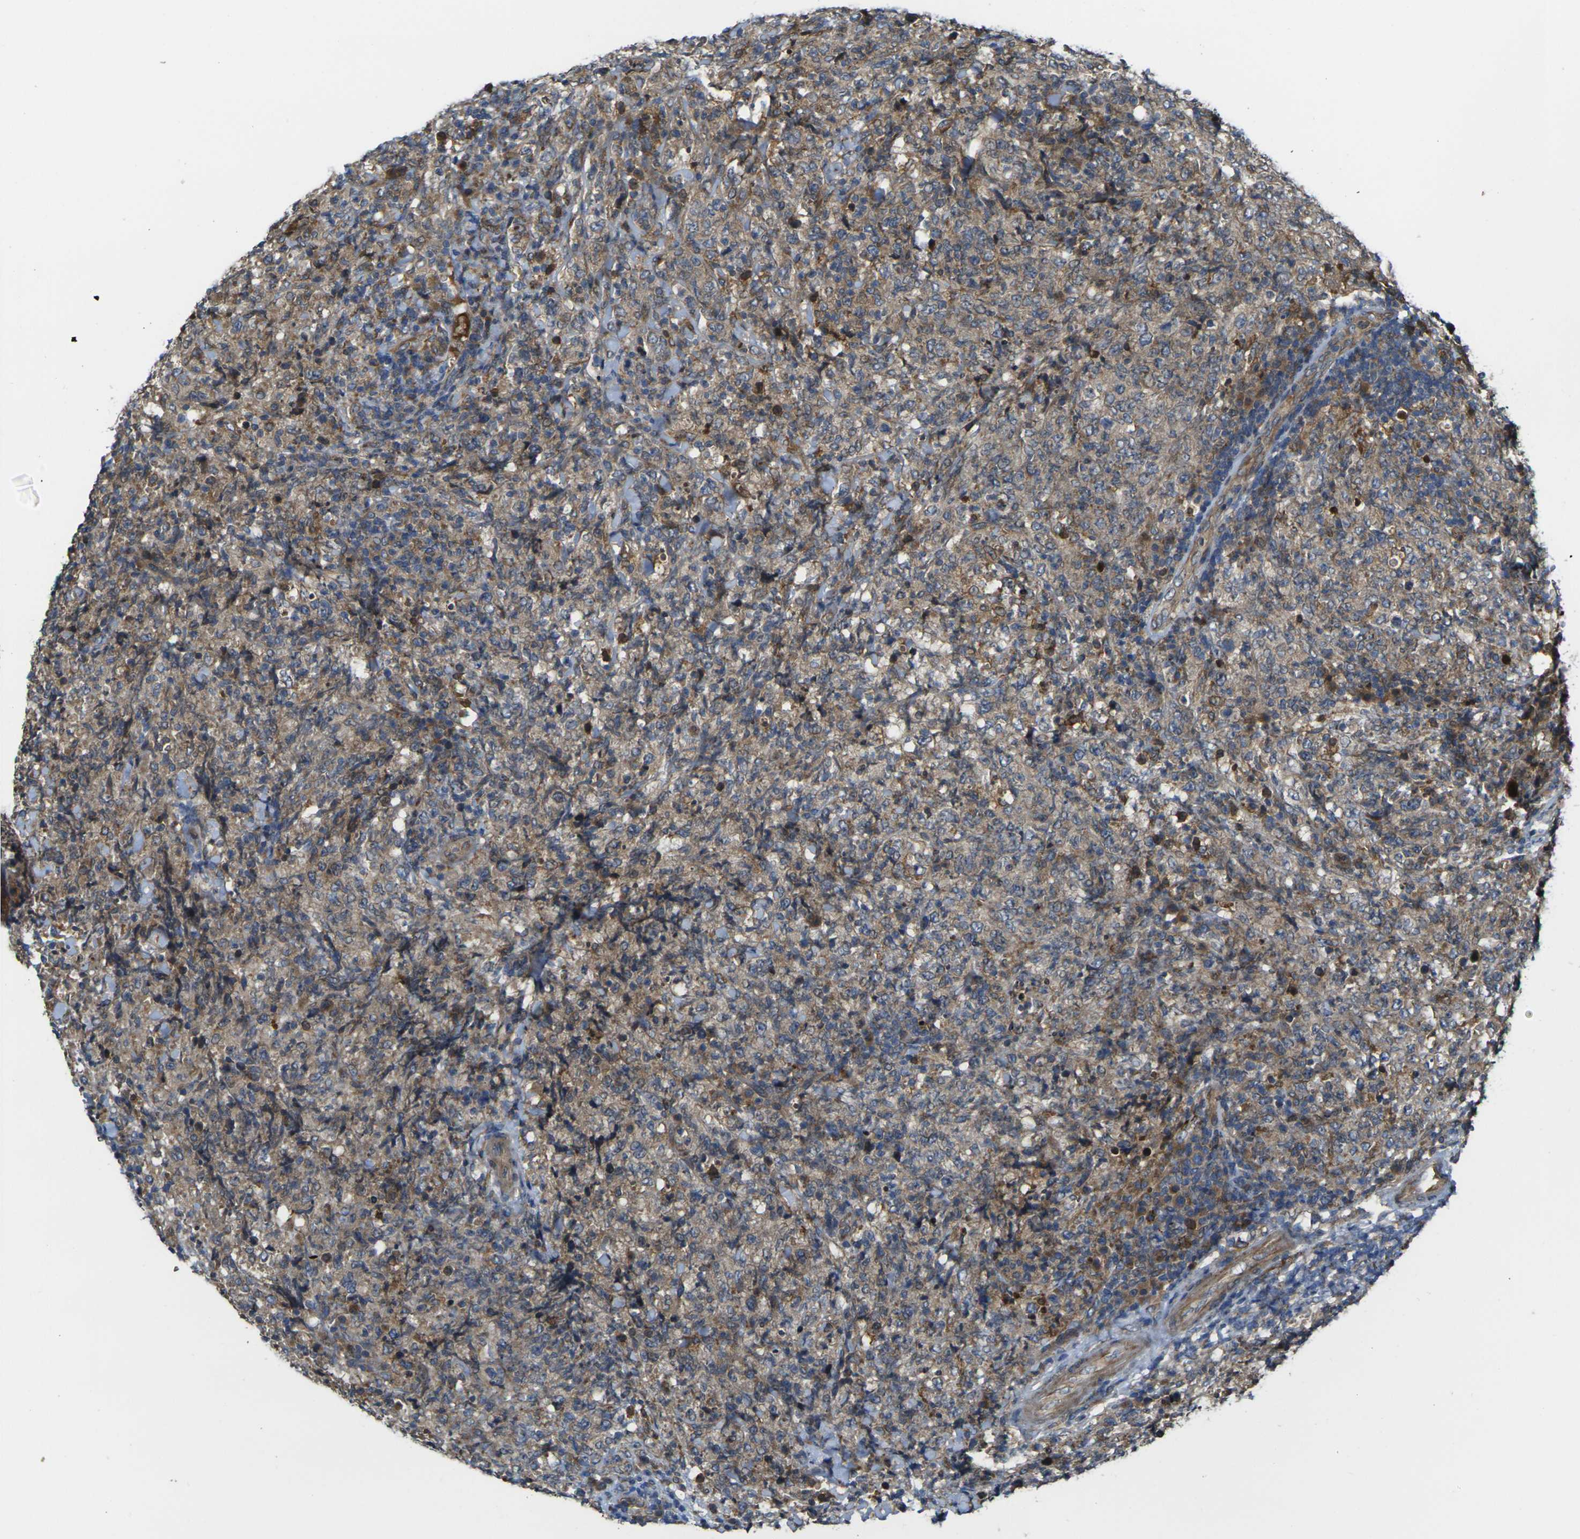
{"staining": {"intensity": "moderate", "quantity": ">75%", "location": "cytoplasmic/membranous"}, "tissue": "lymphoma", "cell_type": "Tumor cells", "image_type": "cancer", "snomed": [{"axis": "morphology", "description": "Malignant lymphoma, non-Hodgkin's type, High grade"}, {"axis": "topography", "description": "Tonsil"}], "caption": "High-magnification brightfield microscopy of lymphoma stained with DAB (brown) and counterstained with hematoxylin (blue). tumor cells exhibit moderate cytoplasmic/membranous expression is identified in approximately>75% of cells.", "gene": "FZD1", "patient": {"sex": "female", "age": 36}}